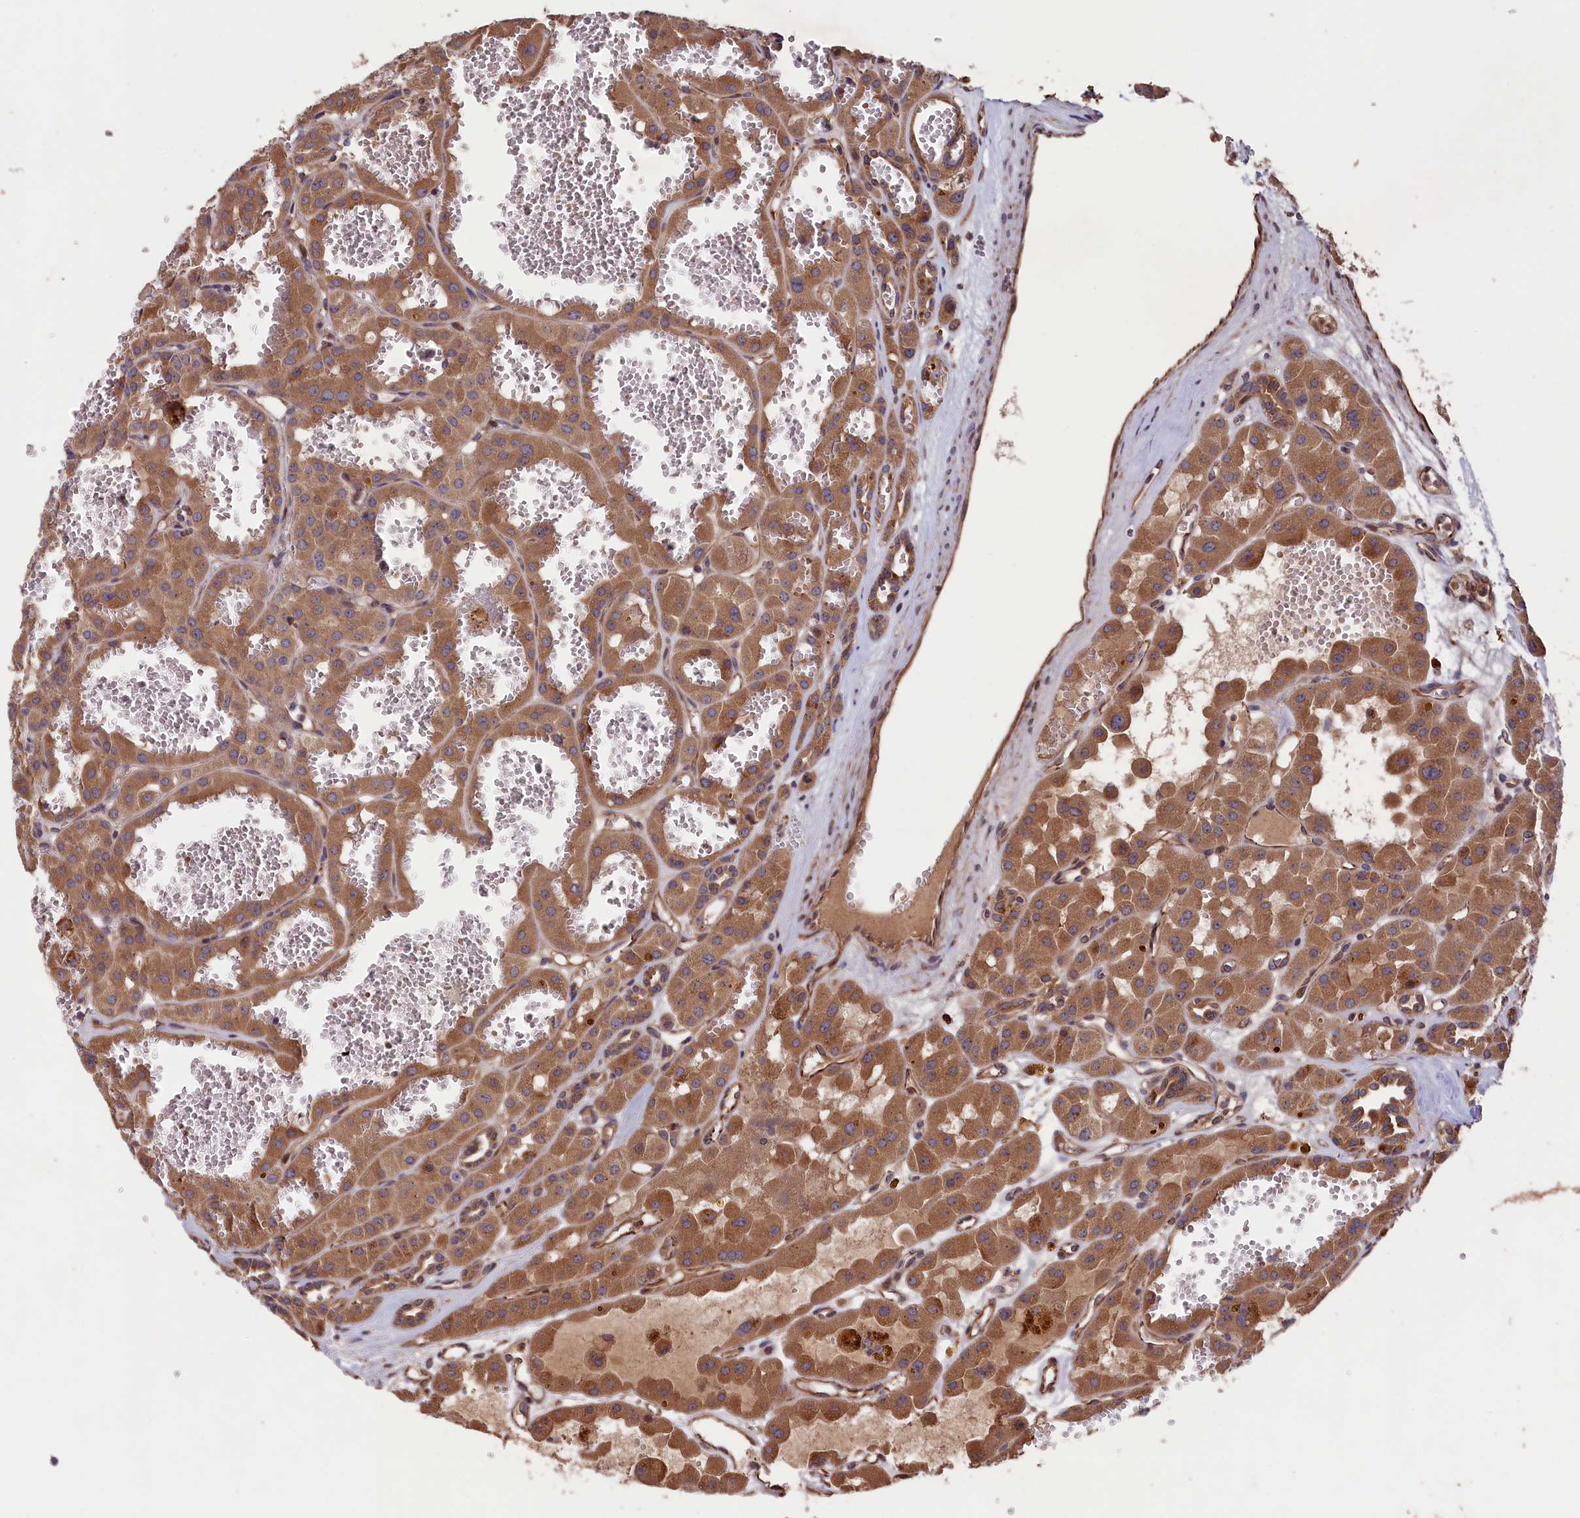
{"staining": {"intensity": "moderate", "quantity": ">75%", "location": "cytoplasmic/membranous"}, "tissue": "renal cancer", "cell_type": "Tumor cells", "image_type": "cancer", "snomed": [{"axis": "morphology", "description": "Carcinoma, NOS"}, {"axis": "topography", "description": "Kidney"}], "caption": "Tumor cells demonstrate moderate cytoplasmic/membranous expression in approximately >75% of cells in renal carcinoma.", "gene": "GREB1L", "patient": {"sex": "female", "age": 75}}